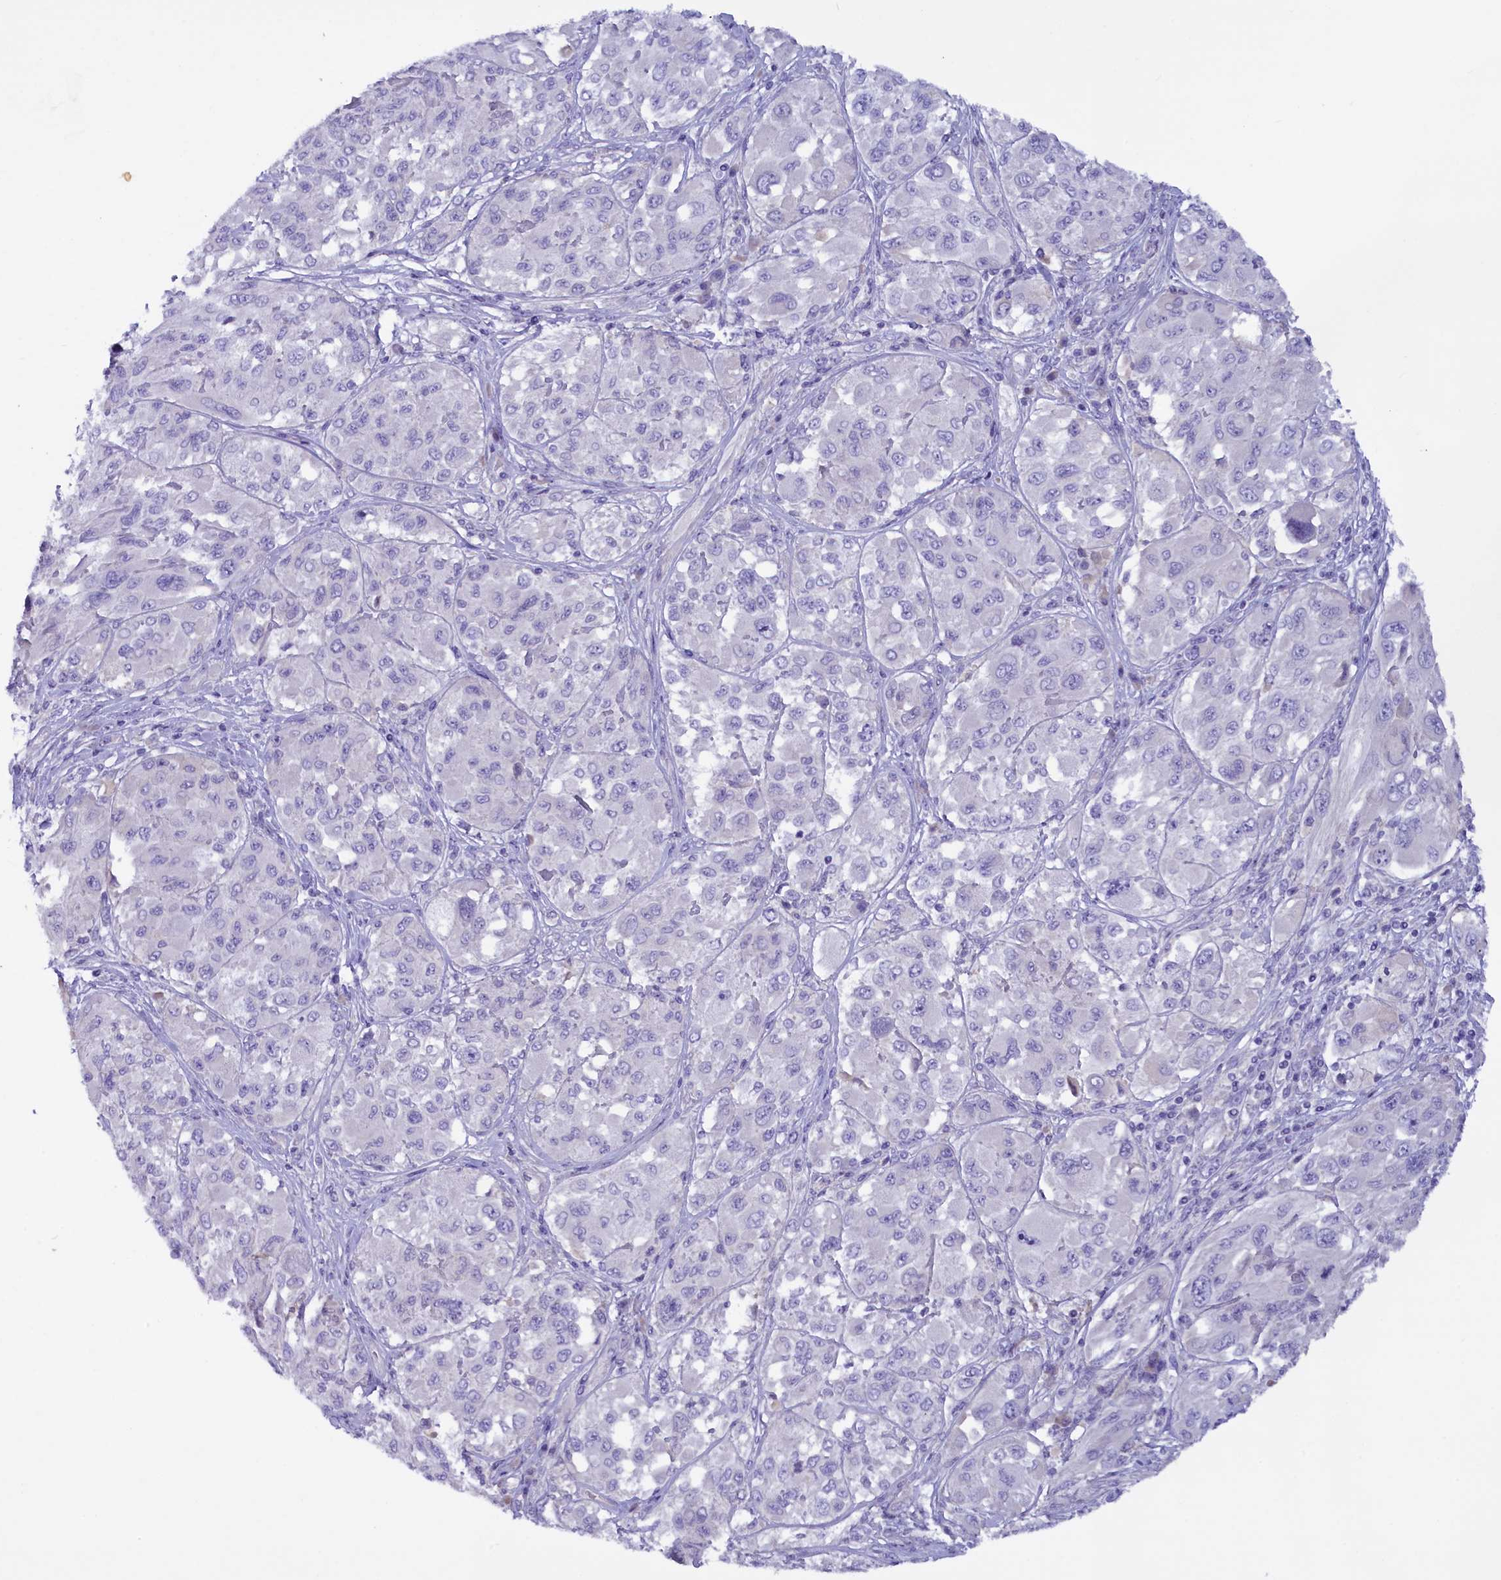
{"staining": {"intensity": "negative", "quantity": "none", "location": "none"}, "tissue": "melanoma", "cell_type": "Tumor cells", "image_type": "cancer", "snomed": [{"axis": "morphology", "description": "Malignant melanoma, NOS"}, {"axis": "topography", "description": "Skin"}], "caption": "Tumor cells show no significant protein positivity in malignant melanoma. The staining was performed using DAB (3,3'-diaminobenzidine) to visualize the protein expression in brown, while the nuclei were stained in blue with hematoxylin (Magnification: 20x).", "gene": "RTTN", "patient": {"sex": "female", "age": 91}}